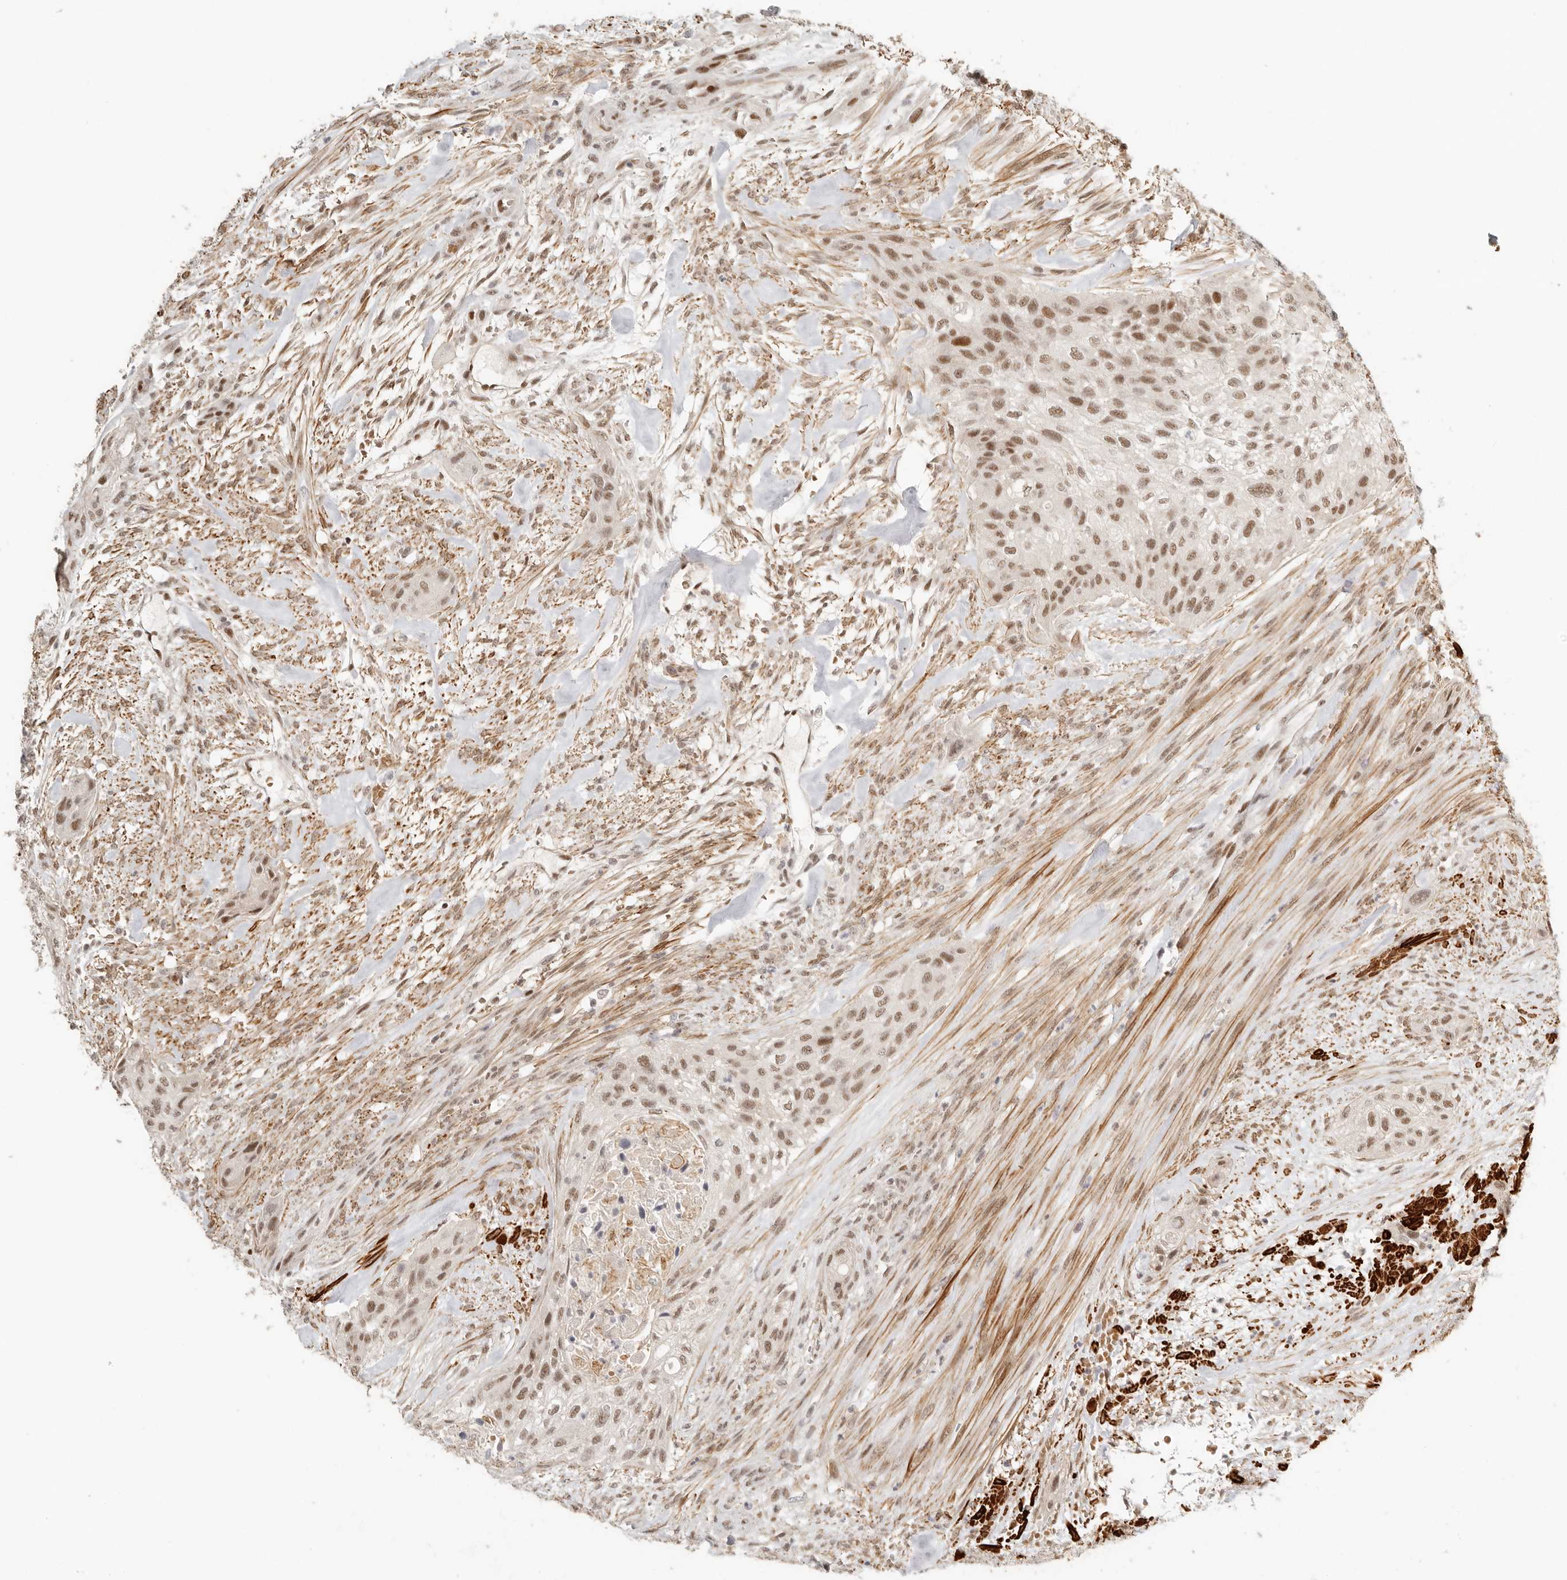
{"staining": {"intensity": "moderate", "quantity": ">75%", "location": "nuclear"}, "tissue": "urothelial cancer", "cell_type": "Tumor cells", "image_type": "cancer", "snomed": [{"axis": "morphology", "description": "Urothelial carcinoma, High grade"}, {"axis": "topography", "description": "Urinary bladder"}], "caption": "Urothelial carcinoma (high-grade) tissue demonstrates moderate nuclear staining in about >75% of tumor cells", "gene": "GABPA", "patient": {"sex": "male", "age": 35}}